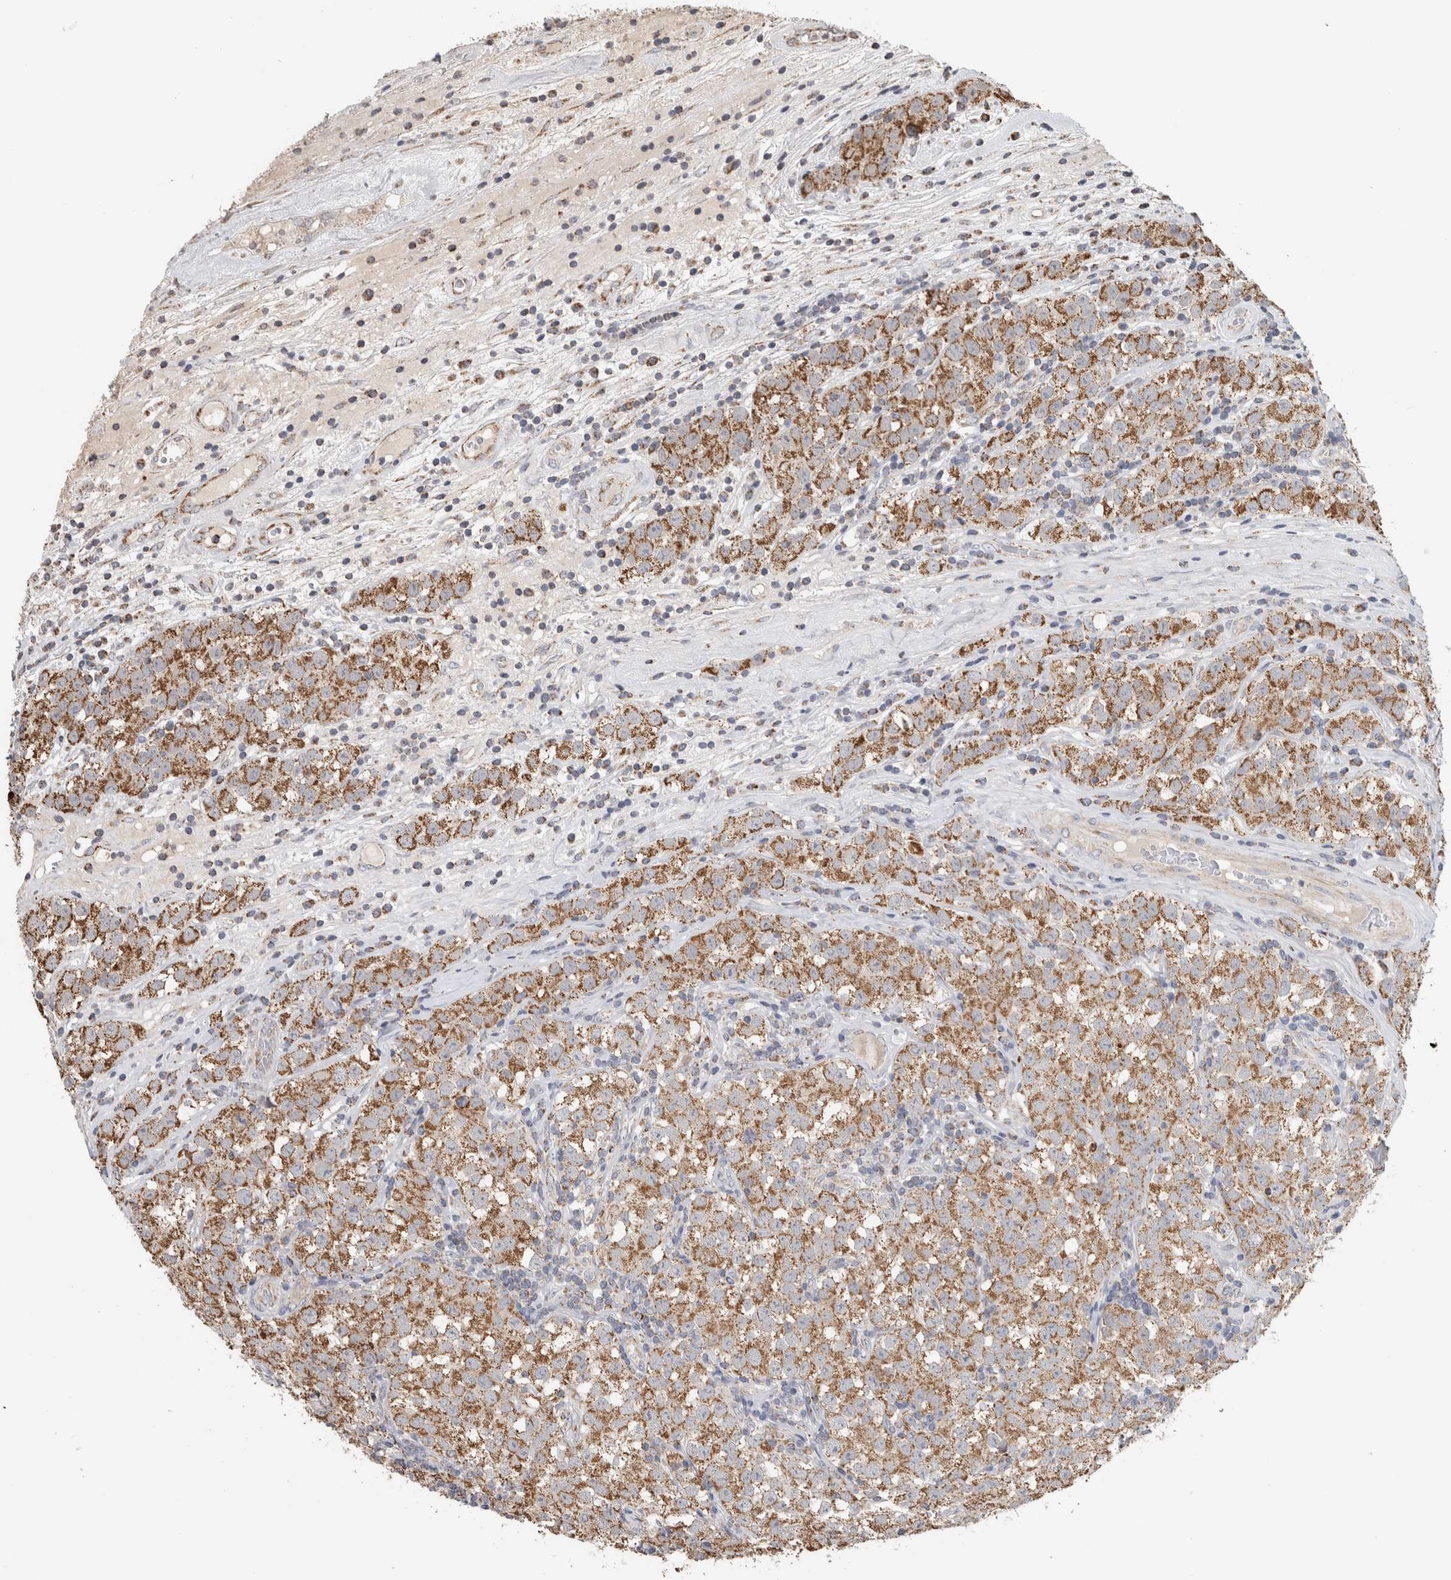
{"staining": {"intensity": "moderate", "quantity": ">75%", "location": "cytoplasmic/membranous"}, "tissue": "testis cancer", "cell_type": "Tumor cells", "image_type": "cancer", "snomed": [{"axis": "morphology", "description": "Seminoma, NOS"}, {"axis": "morphology", "description": "Carcinoma, Embryonal, NOS"}, {"axis": "topography", "description": "Testis"}], "caption": "DAB (3,3'-diaminobenzidine) immunohistochemical staining of testis cancer (embryonal carcinoma) demonstrates moderate cytoplasmic/membranous protein positivity in approximately >75% of tumor cells.", "gene": "ST8SIA1", "patient": {"sex": "male", "age": 43}}